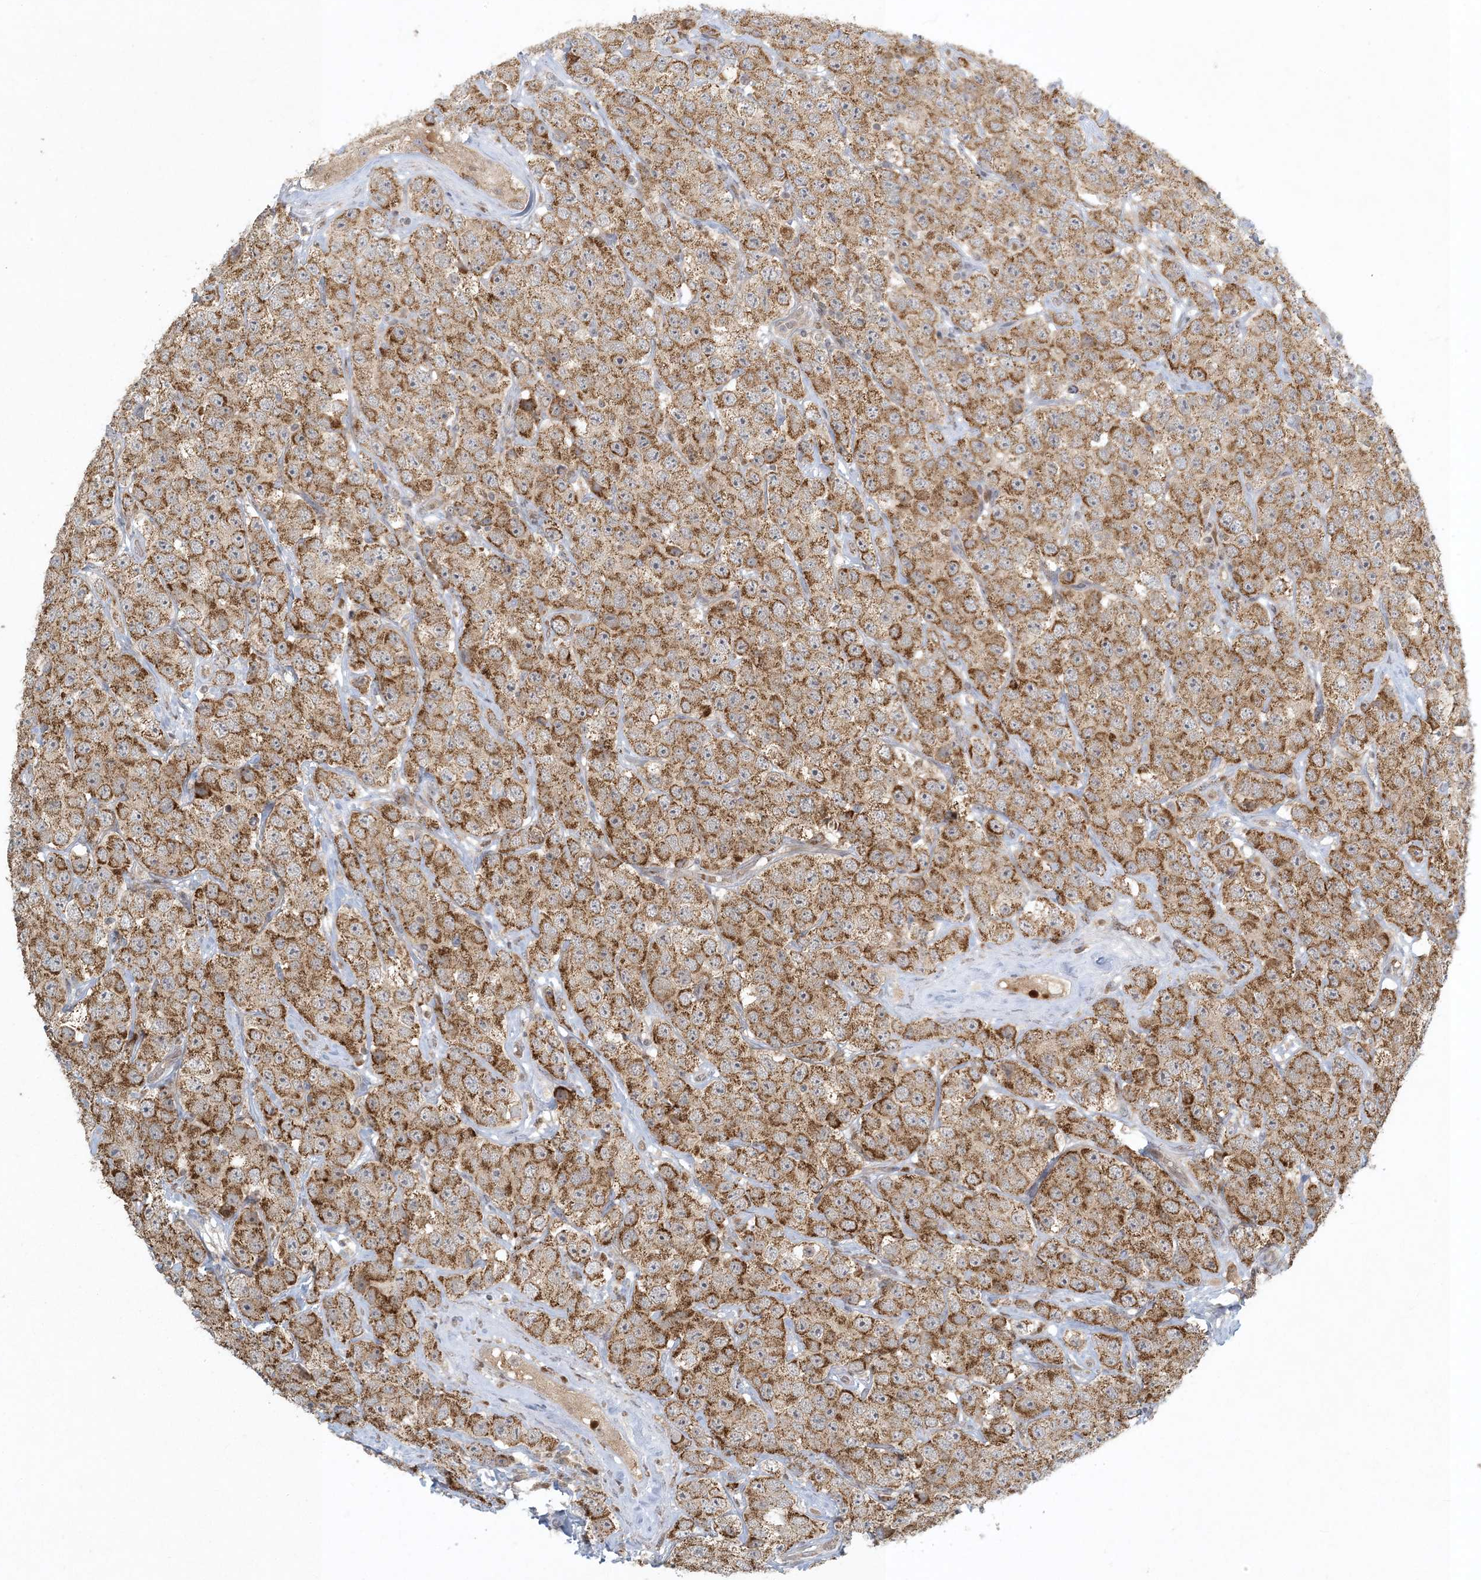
{"staining": {"intensity": "moderate", "quantity": ">75%", "location": "cytoplasmic/membranous"}, "tissue": "testis cancer", "cell_type": "Tumor cells", "image_type": "cancer", "snomed": [{"axis": "morphology", "description": "Seminoma, NOS"}, {"axis": "topography", "description": "Testis"}], "caption": "Tumor cells display moderate cytoplasmic/membranous staining in approximately >75% of cells in testis cancer (seminoma).", "gene": "CTDNEP1", "patient": {"sex": "male", "age": 28}}